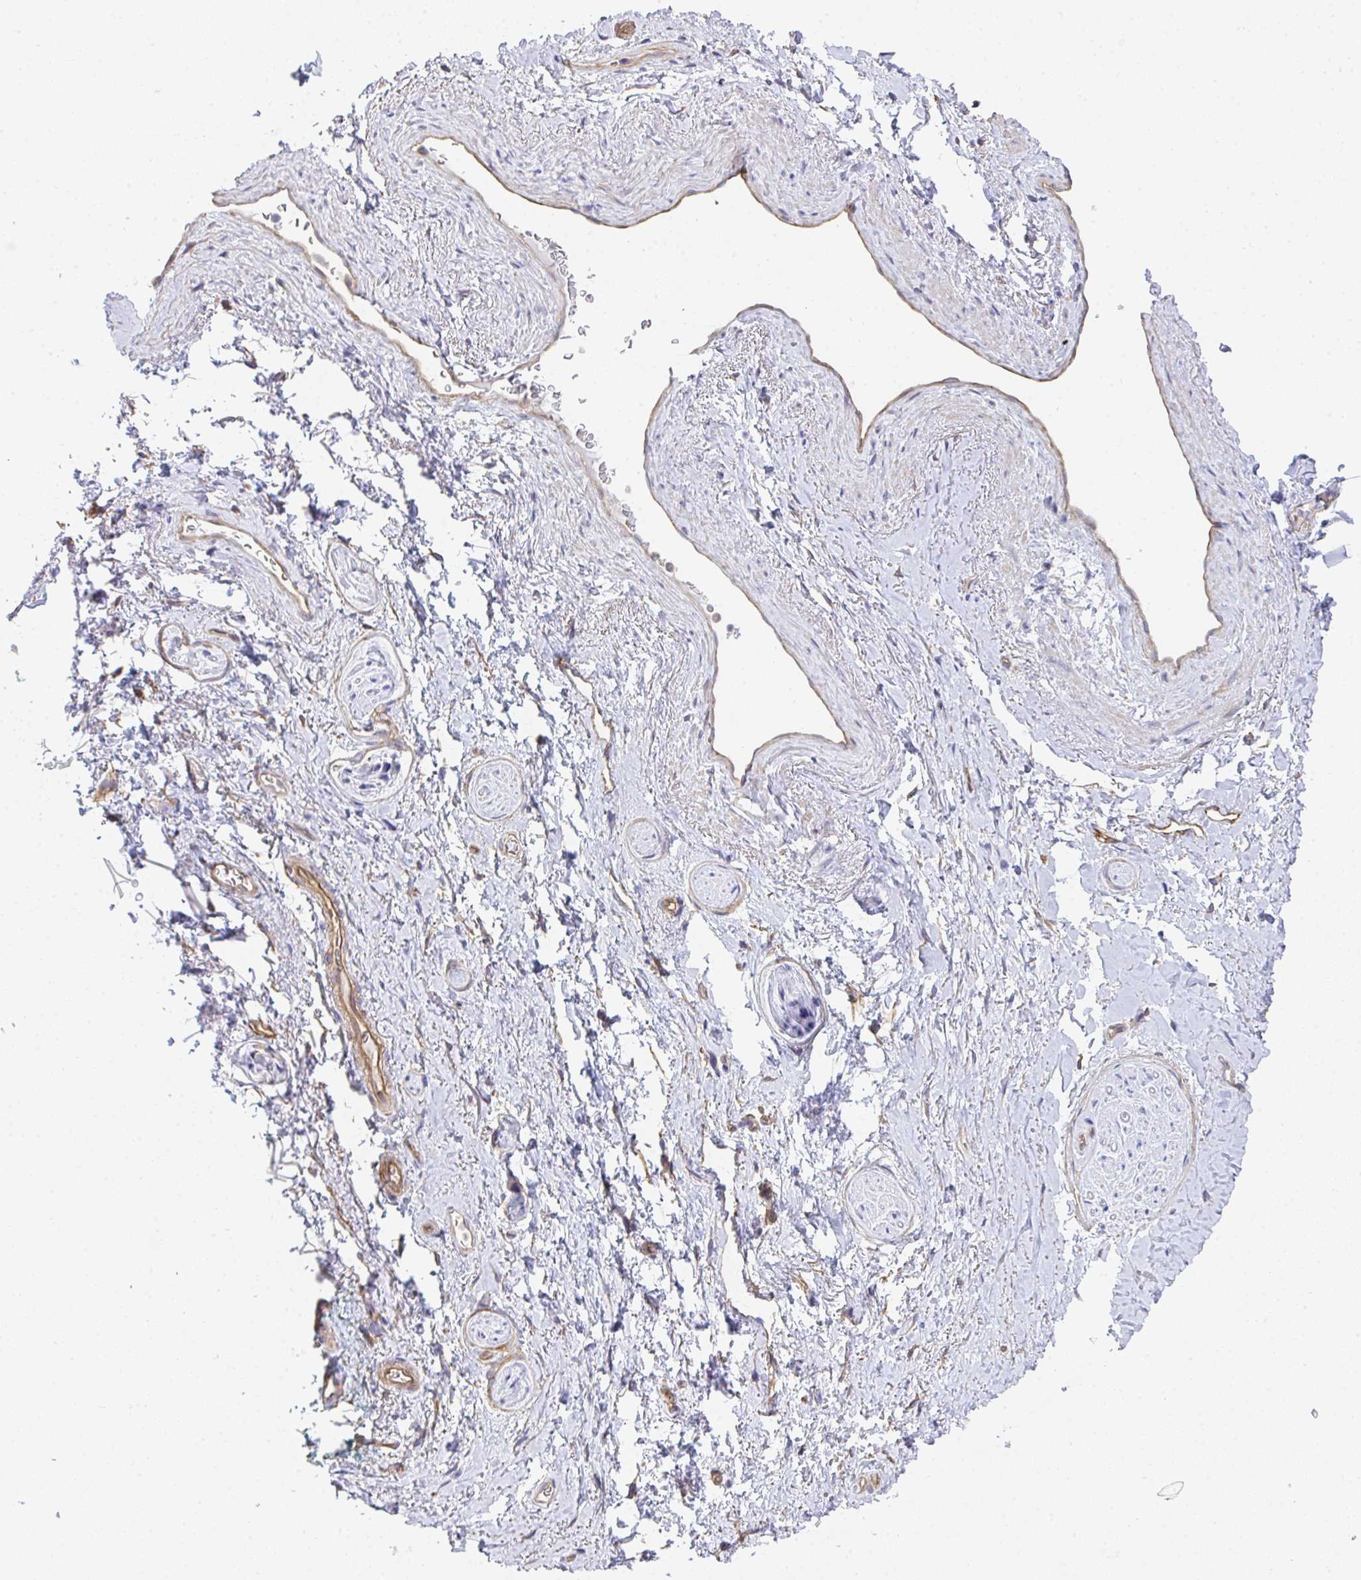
{"staining": {"intensity": "negative", "quantity": "none", "location": "none"}, "tissue": "adipose tissue", "cell_type": "Adipocytes", "image_type": "normal", "snomed": [{"axis": "morphology", "description": "Normal tissue, NOS"}, {"axis": "topography", "description": "Vulva"}, {"axis": "topography", "description": "Peripheral nerve tissue"}], "caption": "The IHC photomicrograph has no significant staining in adipocytes of adipose tissue.", "gene": "TNFAIP8", "patient": {"sex": "female", "age": 66}}